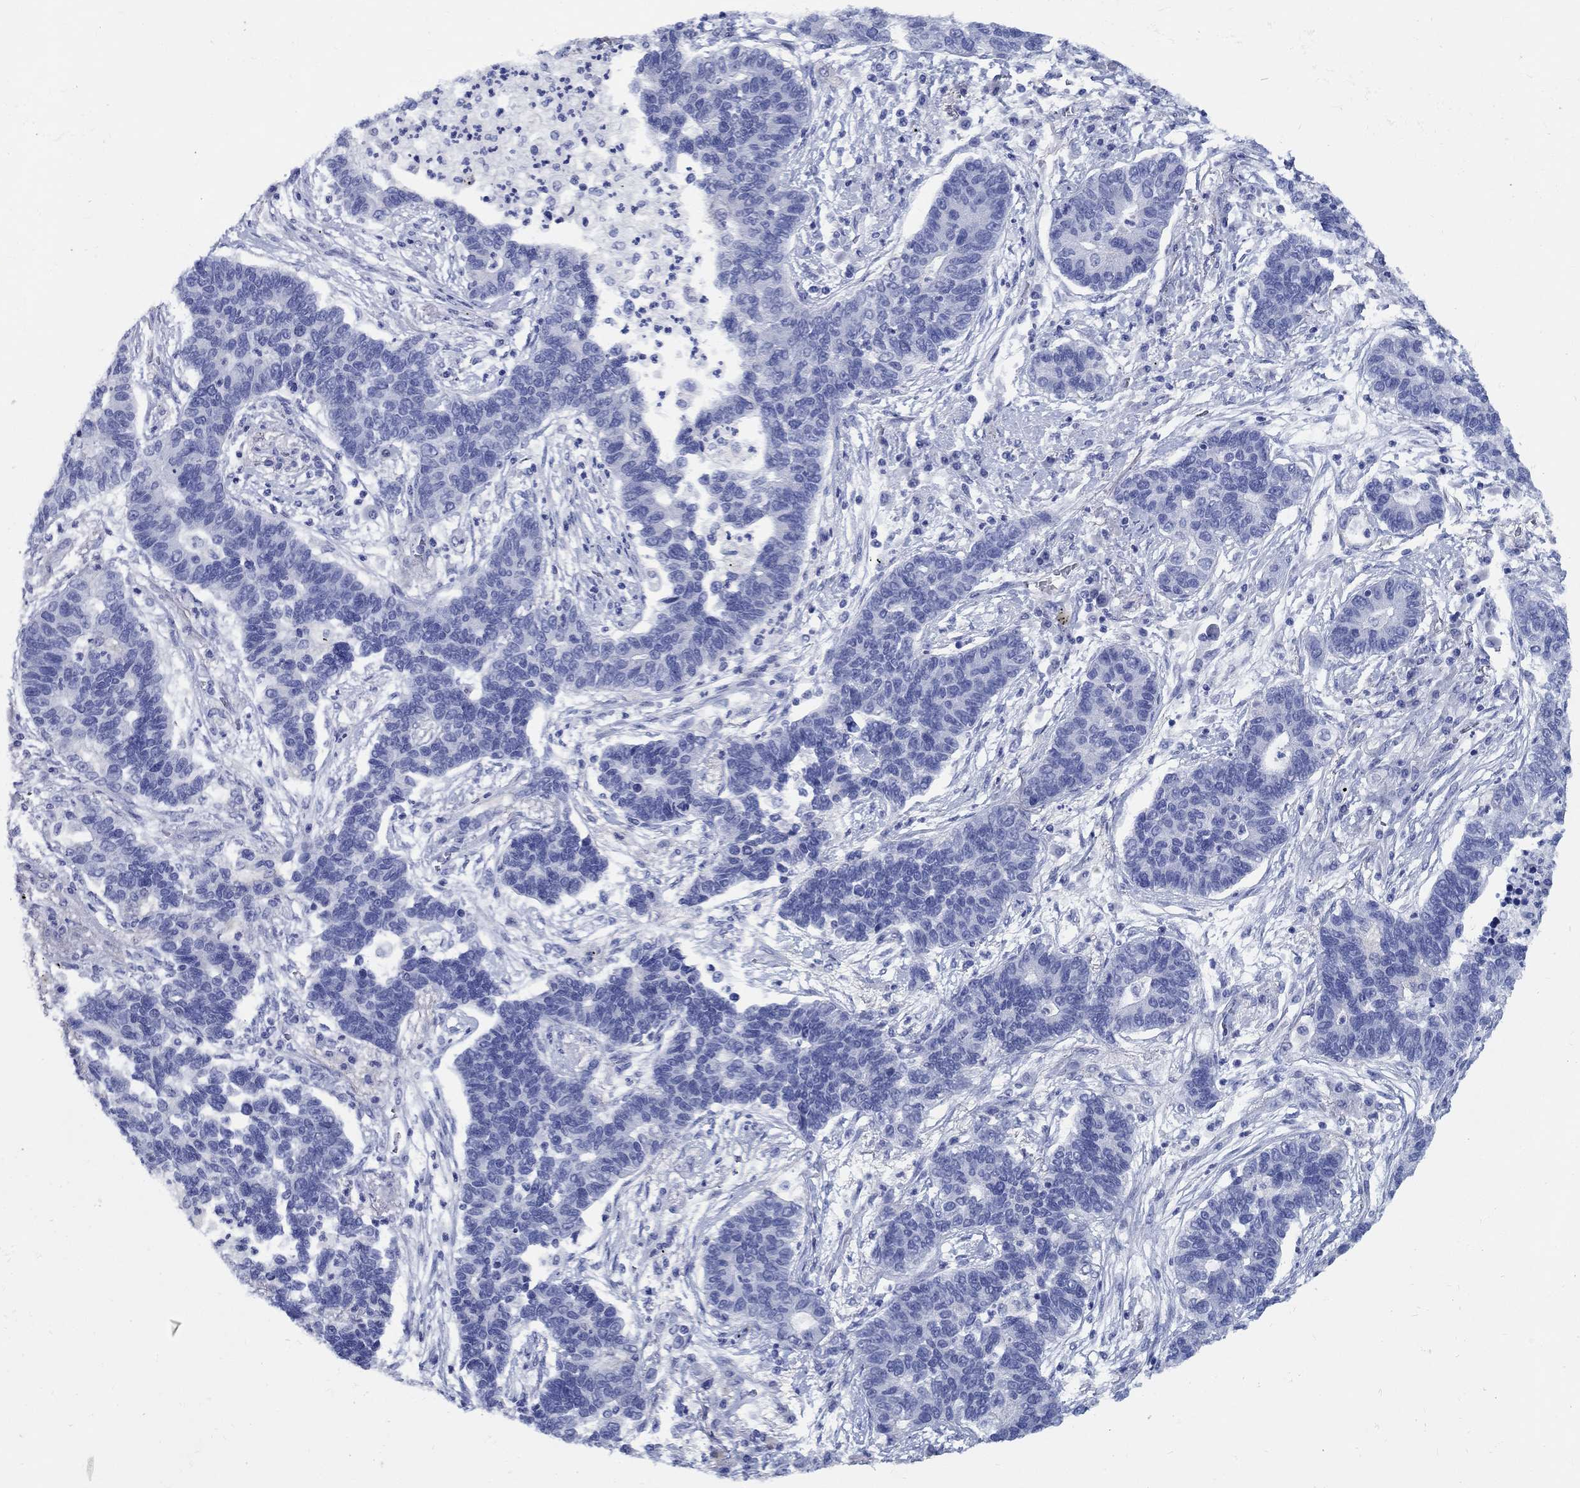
{"staining": {"intensity": "negative", "quantity": "none", "location": "none"}, "tissue": "lung cancer", "cell_type": "Tumor cells", "image_type": "cancer", "snomed": [{"axis": "morphology", "description": "Adenocarcinoma, NOS"}, {"axis": "topography", "description": "Lung"}], "caption": "This histopathology image is of lung adenocarcinoma stained with IHC to label a protein in brown with the nuclei are counter-stained blue. There is no staining in tumor cells.", "gene": "FBXO2", "patient": {"sex": "female", "age": 57}}